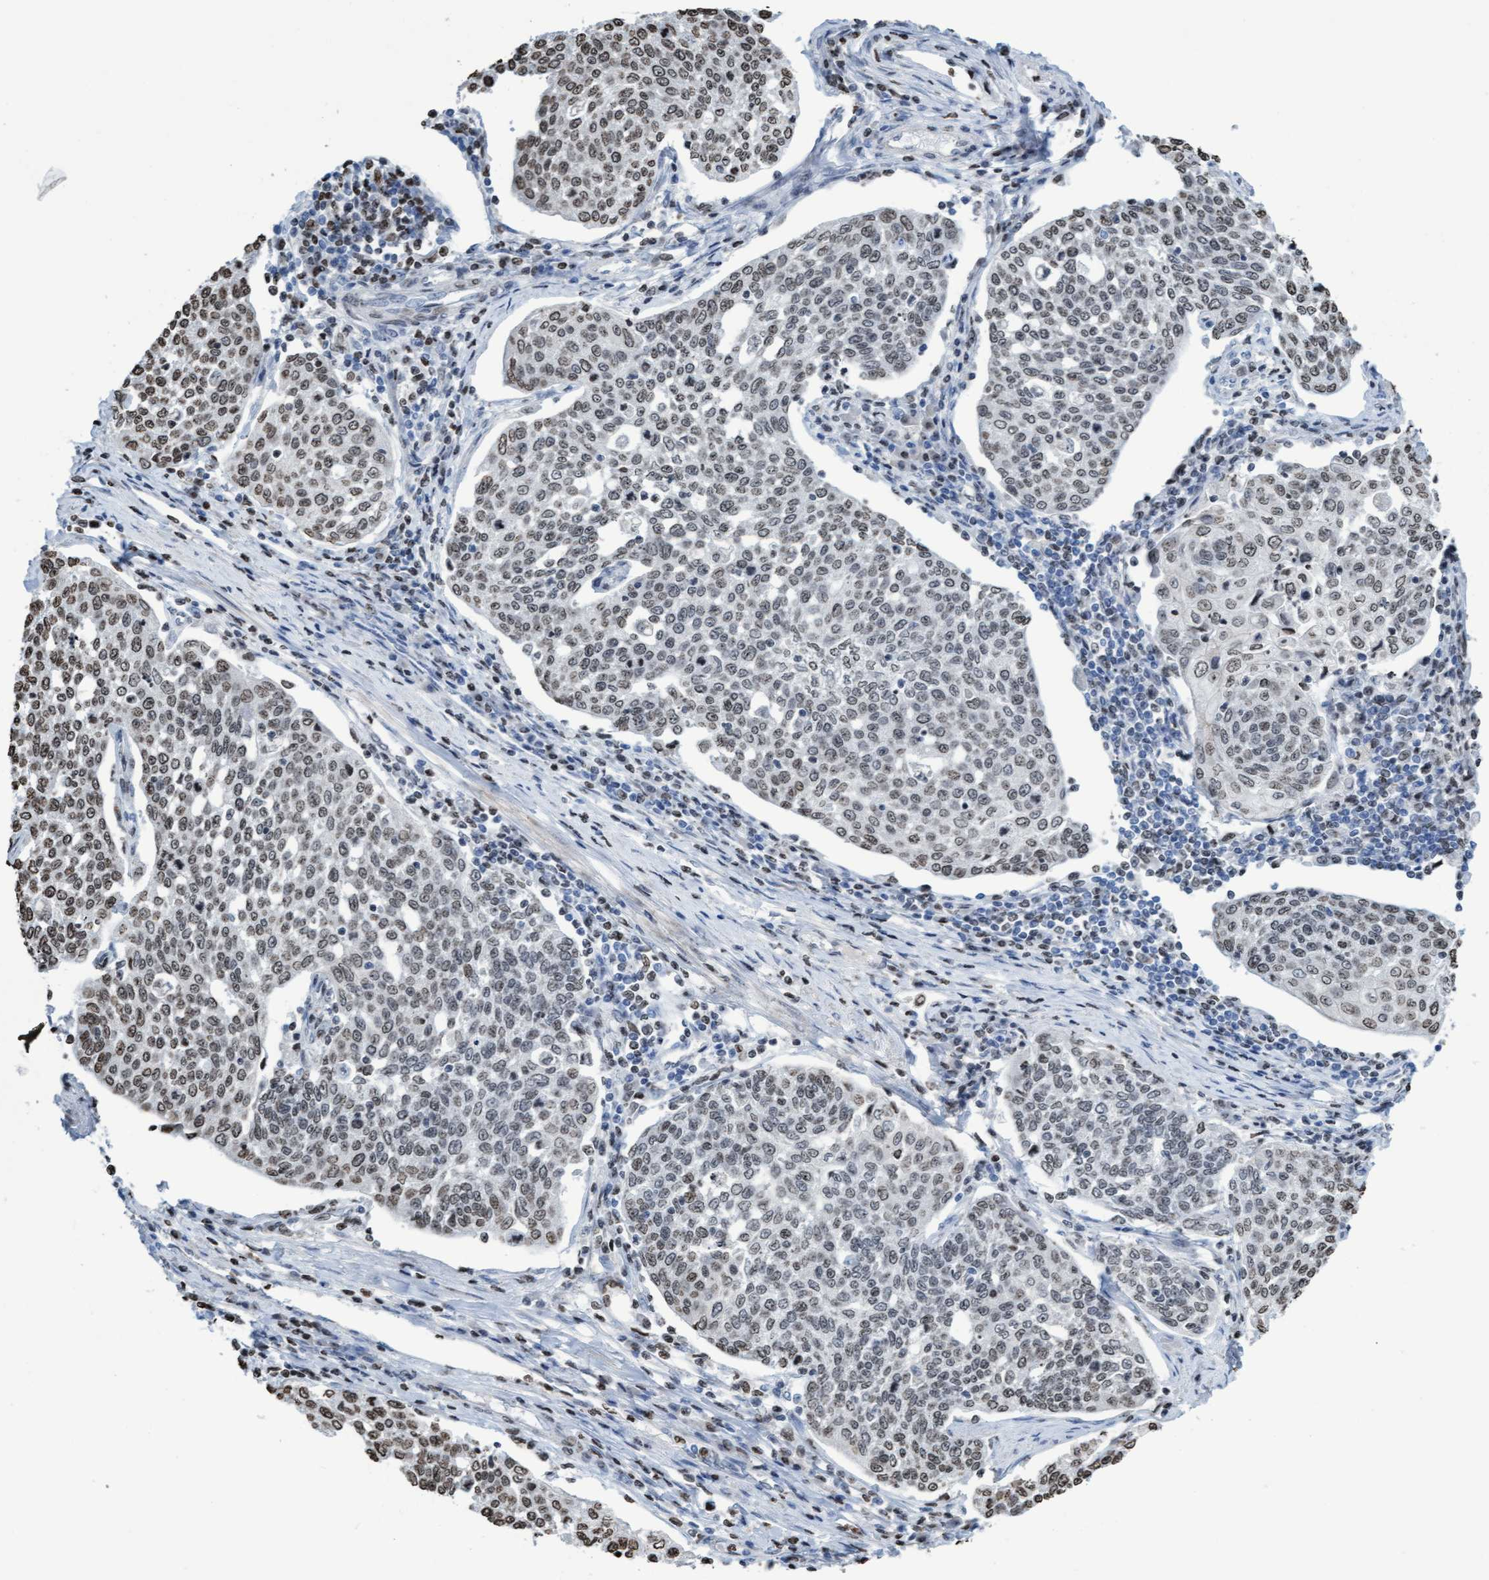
{"staining": {"intensity": "weak", "quantity": ">75%", "location": "nuclear"}, "tissue": "cervical cancer", "cell_type": "Tumor cells", "image_type": "cancer", "snomed": [{"axis": "morphology", "description": "Squamous cell carcinoma, NOS"}, {"axis": "topography", "description": "Cervix"}], "caption": "Immunohistochemical staining of human cervical cancer (squamous cell carcinoma) exhibits weak nuclear protein staining in approximately >75% of tumor cells. The staining was performed using DAB to visualize the protein expression in brown, while the nuclei were stained in blue with hematoxylin (Magnification: 20x).", "gene": "CBX2", "patient": {"sex": "female", "age": 34}}